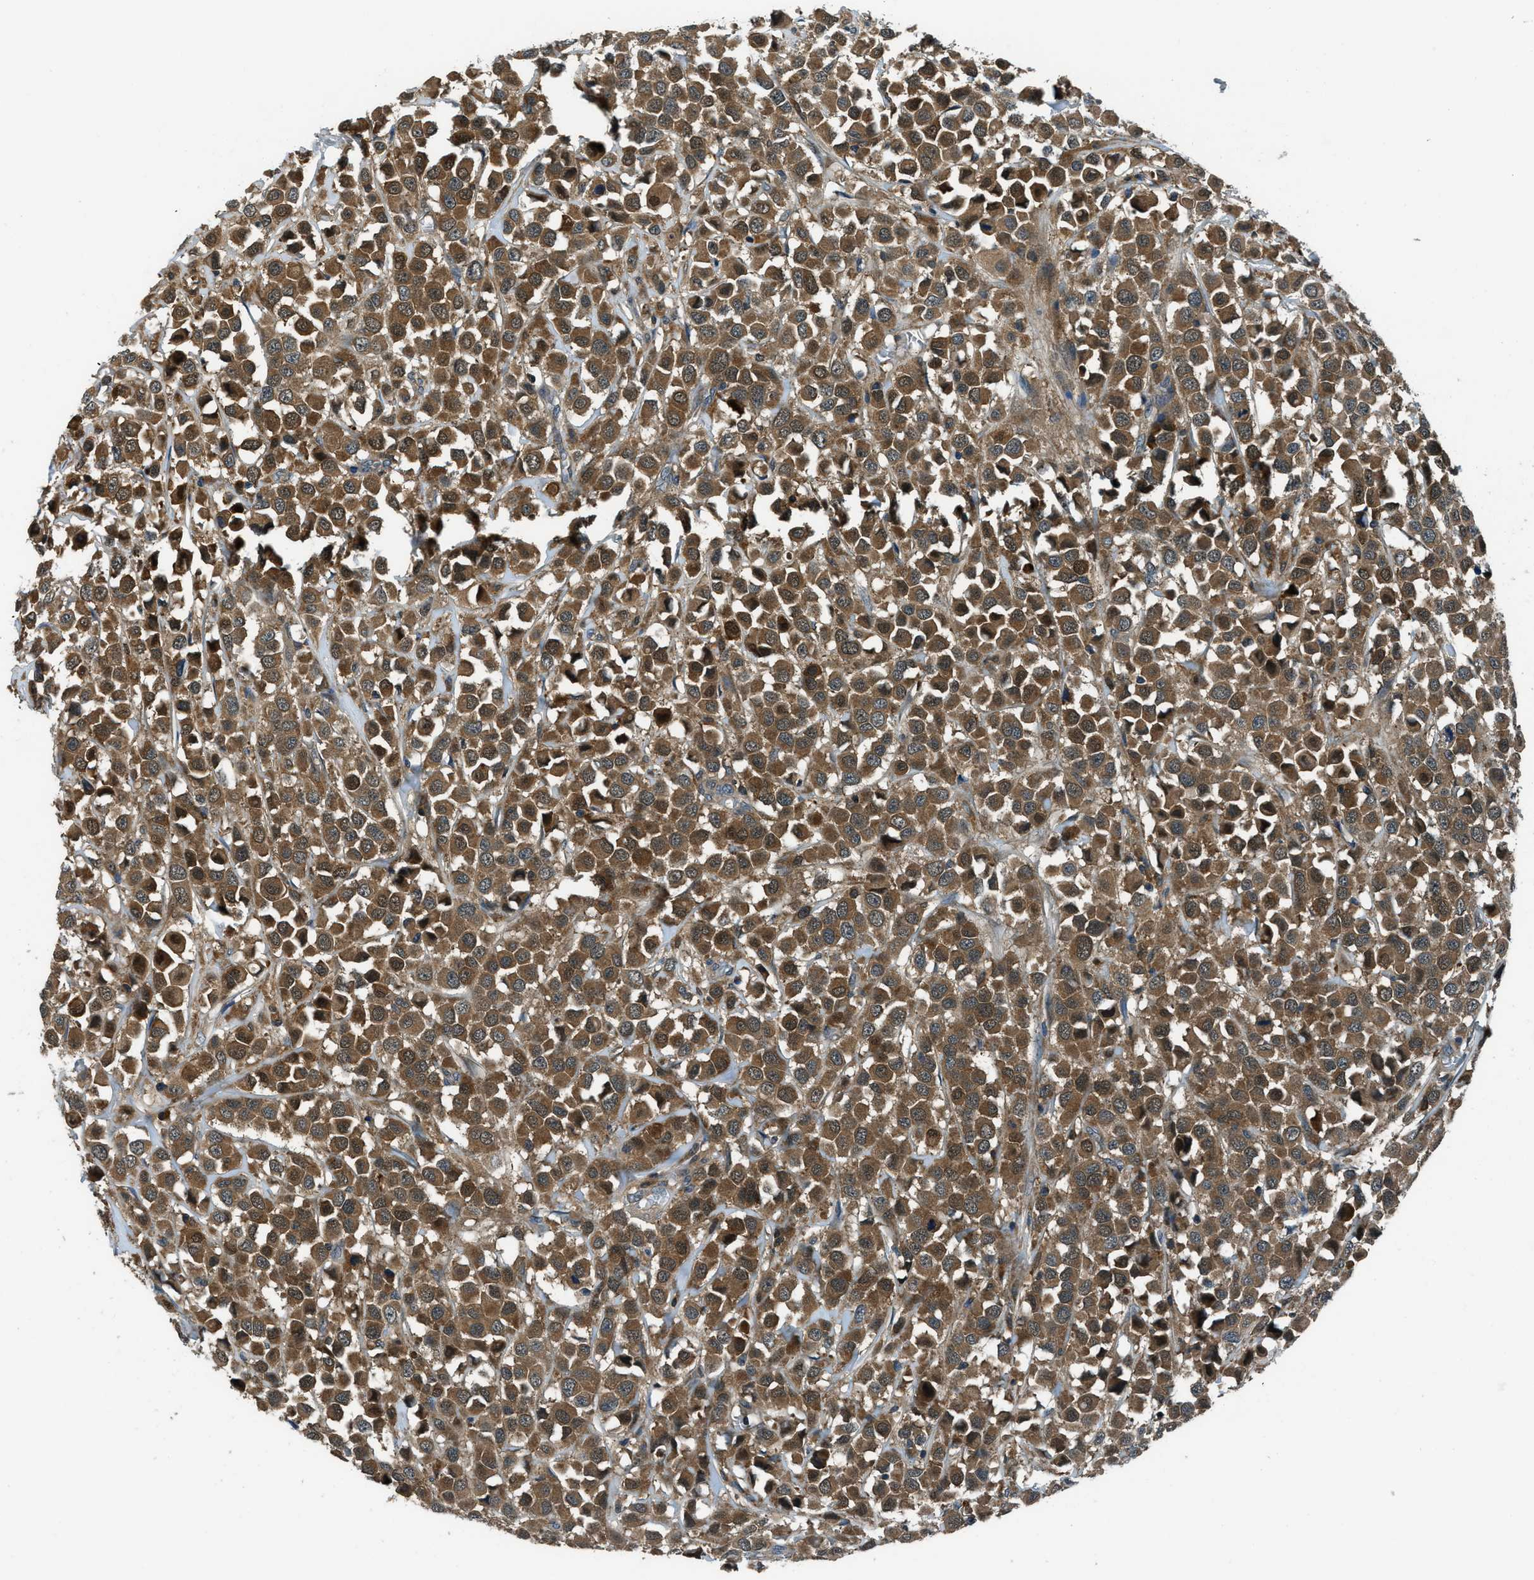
{"staining": {"intensity": "strong", "quantity": ">75%", "location": "cytoplasmic/membranous,nuclear"}, "tissue": "breast cancer", "cell_type": "Tumor cells", "image_type": "cancer", "snomed": [{"axis": "morphology", "description": "Duct carcinoma"}, {"axis": "topography", "description": "Breast"}], "caption": "DAB (3,3'-diaminobenzidine) immunohistochemical staining of breast invasive ductal carcinoma exhibits strong cytoplasmic/membranous and nuclear protein positivity in approximately >75% of tumor cells.", "gene": "HEBP2", "patient": {"sex": "female", "age": 61}}